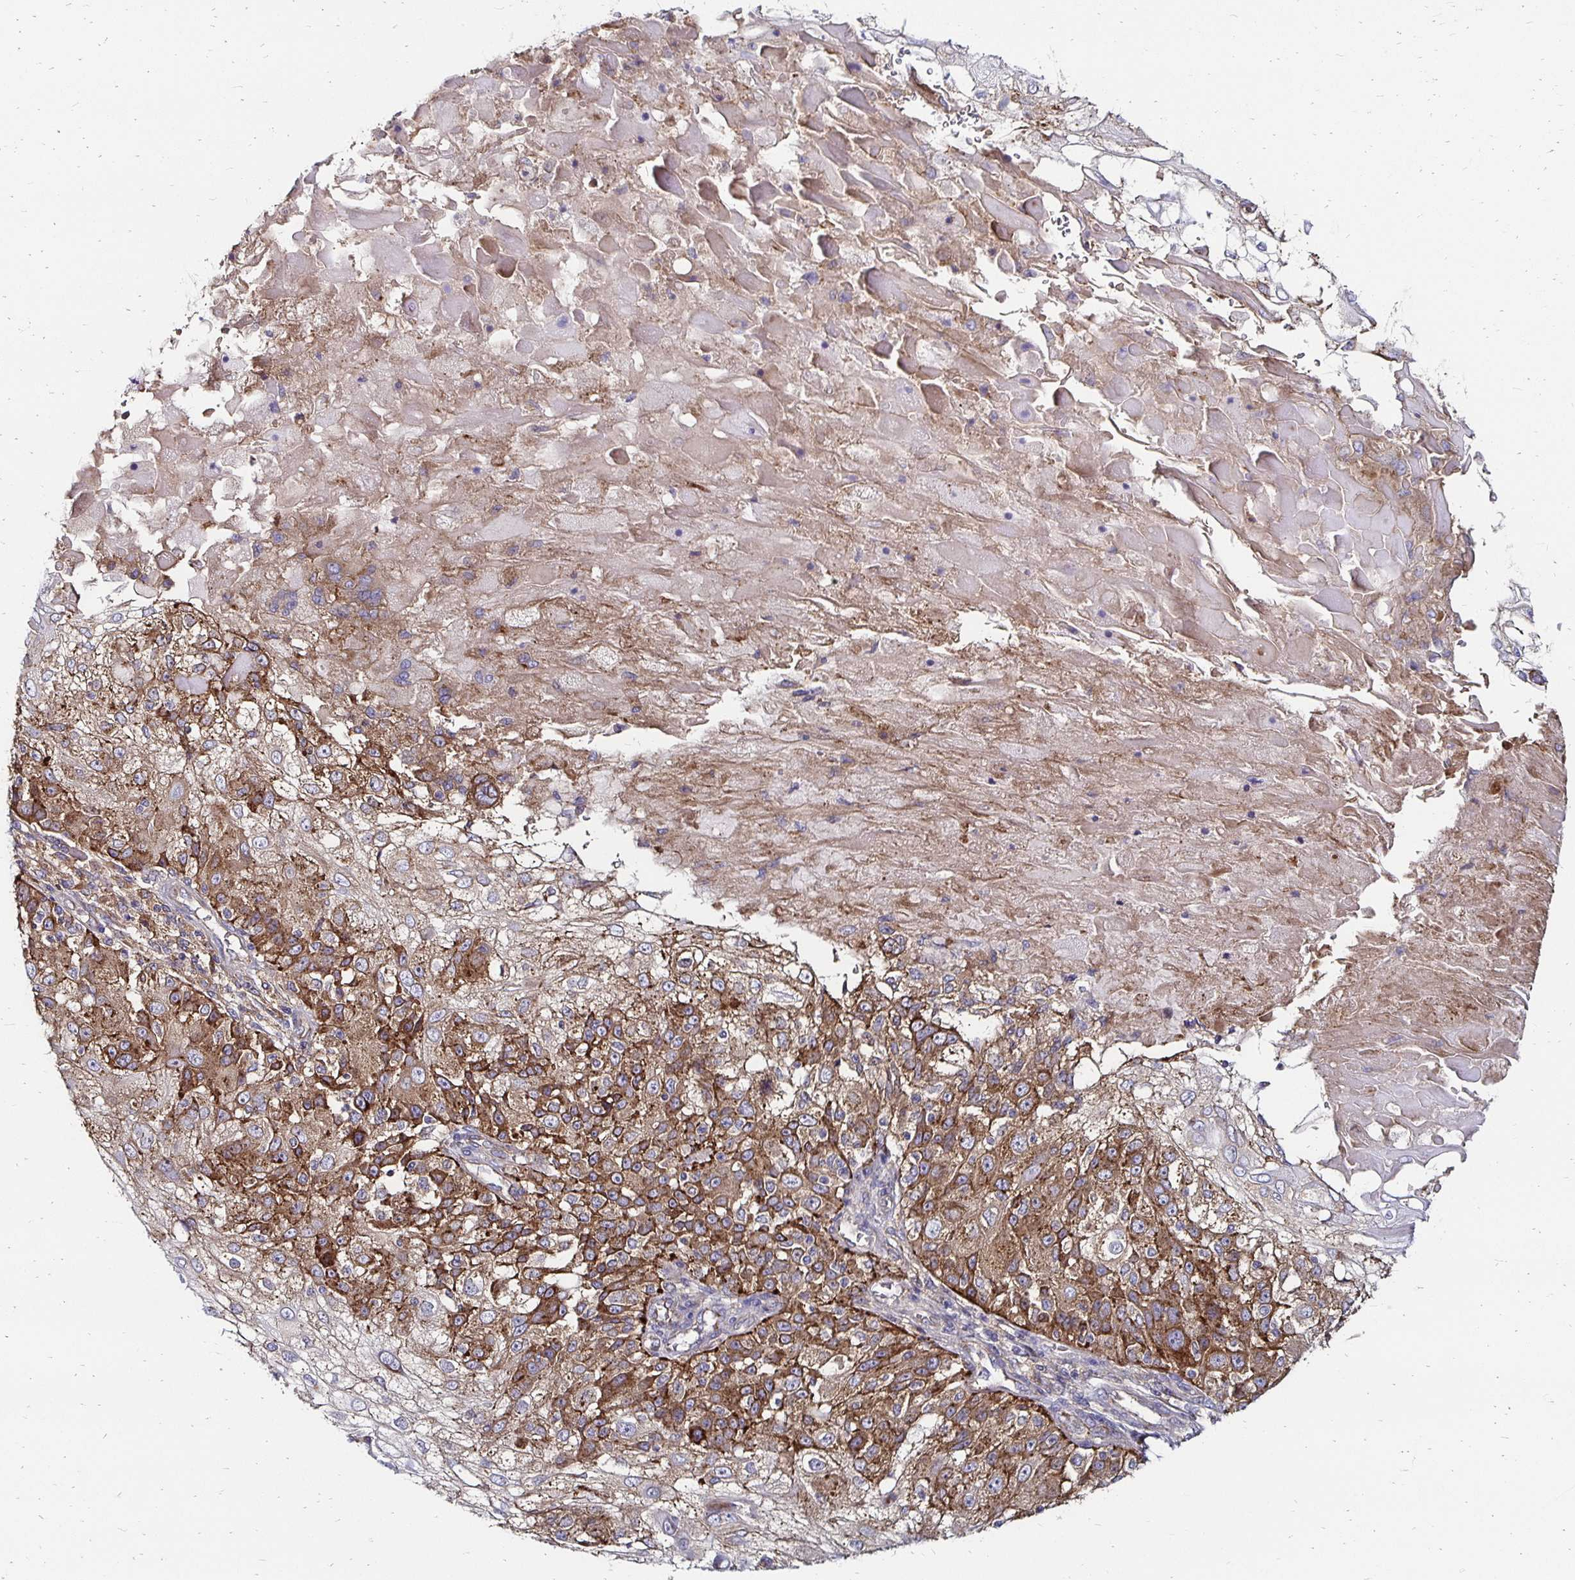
{"staining": {"intensity": "moderate", "quantity": "25%-75%", "location": "cytoplasmic/membranous"}, "tissue": "skin cancer", "cell_type": "Tumor cells", "image_type": "cancer", "snomed": [{"axis": "morphology", "description": "Normal tissue, NOS"}, {"axis": "morphology", "description": "Squamous cell carcinoma, NOS"}, {"axis": "topography", "description": "Skin"}], "caption": "Moderate cytoplasmic/membranous positivity is appreciated in about 25%-75% of tumor cells in skin cancer. The protein of interest is shown in brown color, while the nuclei are stained blue.", "gene": "NCSTN", "patient": {"sex": "female", "age": 83}}